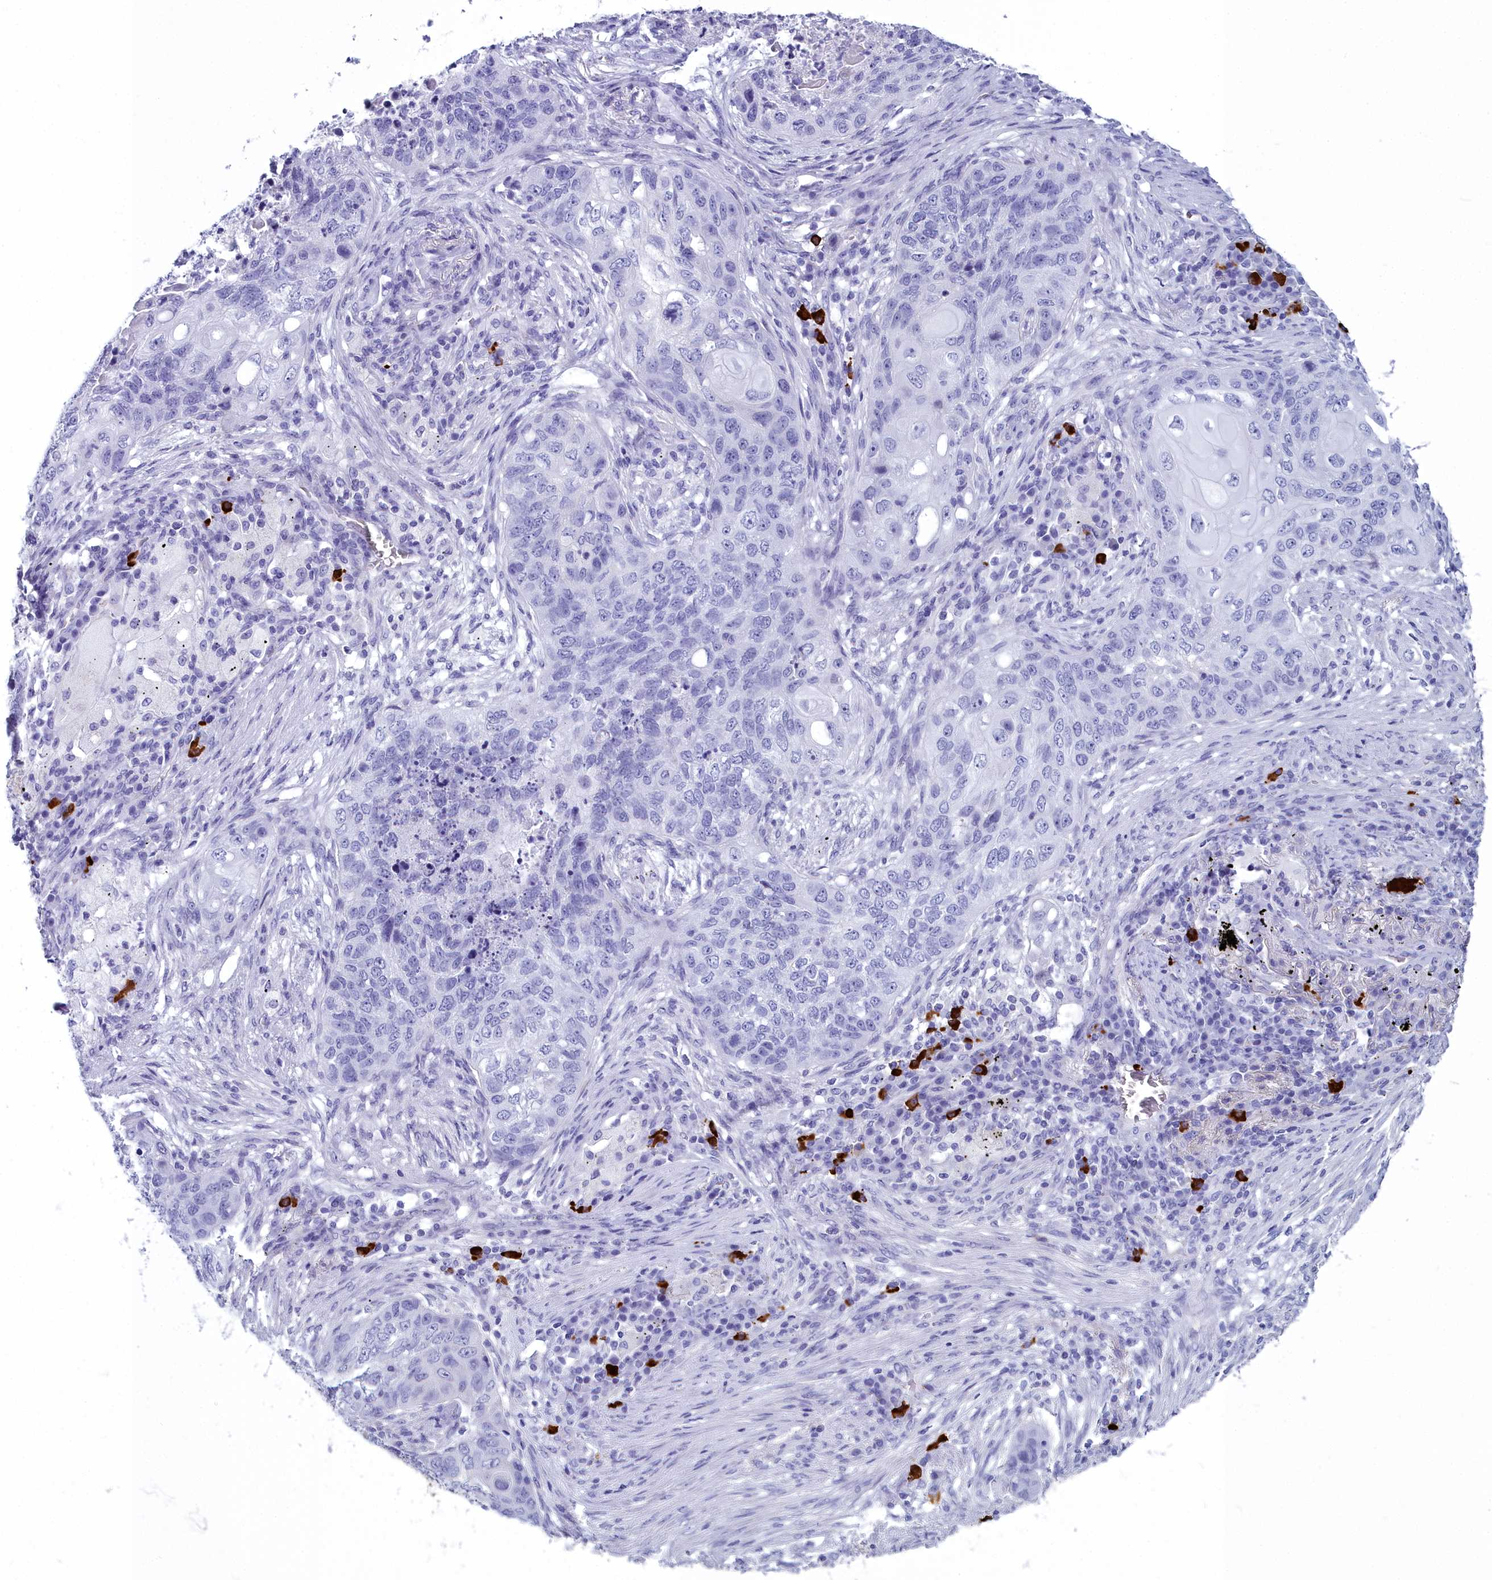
{"staining": {"intensity": "negative", "quantity": "none", "location": "none"}, "tissue": "lung cancer", "cell_type": "Tumor cells", "image_type": "cancer", "snomed": [{"axis": "morphology", "description": "Squamous cell carcinoma, NOS"}, {"axis": "topography", "description": "Lung"}], "caption": "The immunohistochemistry micrograph has no significant expression in tumor cells of lung cancer (squamous cell carcinoma) tissue.", "gene": "MAP6", "patient": {"sex": "female", "age": 63}}